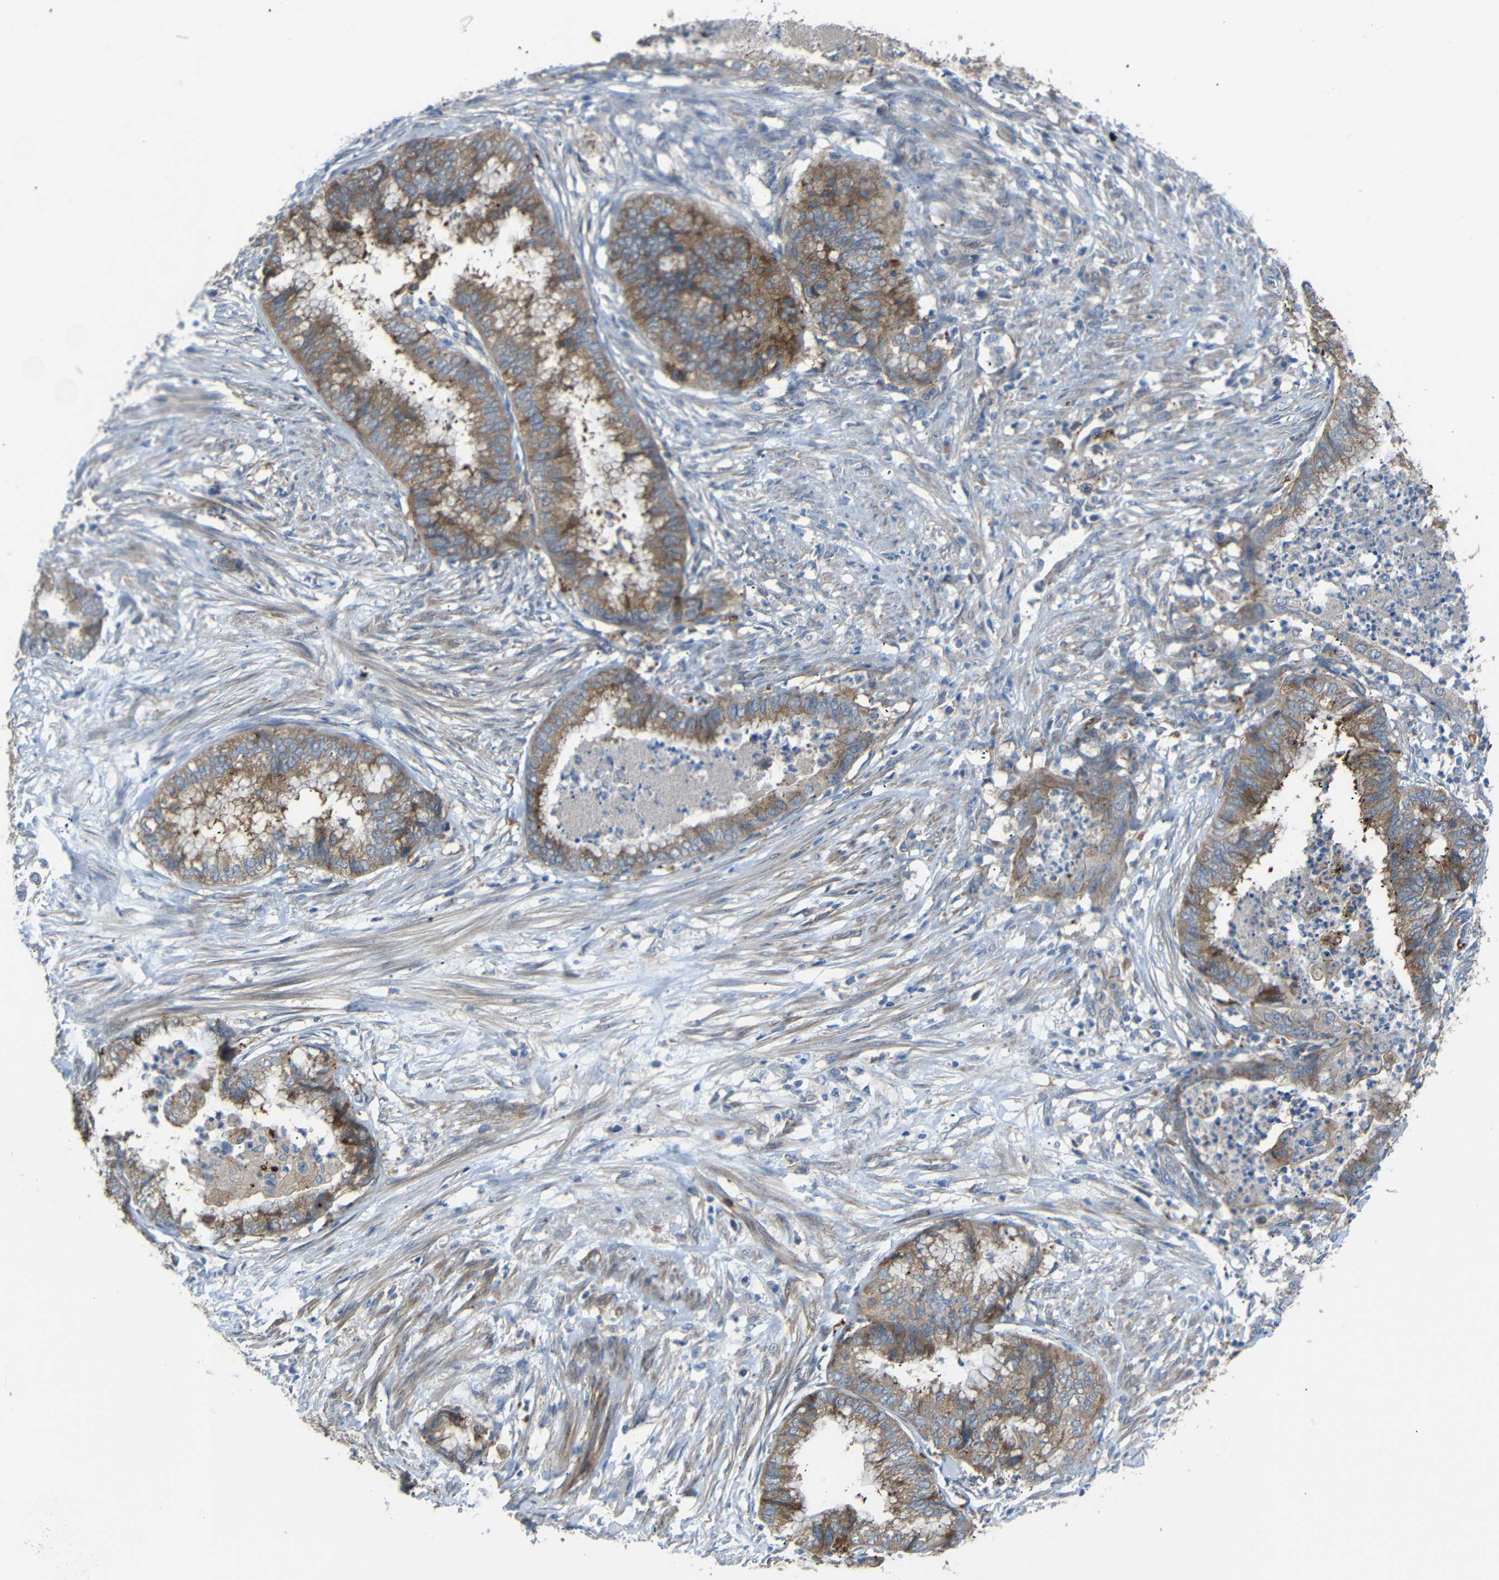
{"staining": {"intensity": "moderate", "quantity": ">75%", "location": "cytoplasmic/membranous"}, "tissue": "endometrial cancer", "cell_type": "Tumor cells", "image_type": "cancer", "snomed": [{"axis": "morphology", "description": "Necrosis, NOS"}, {"axis": "morphology", "description": "Adenocarcinoma, NOS"}, {"axis": "topography", "description": "Endometrium"}], "caption": "The histopathology image demonstrates a brown stain indicating the presence of a protein in the cytoplasmic/membranous of tumor cells in adenocarcinoma (endometrial). (Stains: DAB in brown, nuclei in blue, Microscopy: brightfield microscopy at high magnification).", "gene": "SYPL1", "patient": {"sex": "female", "age": 79}}